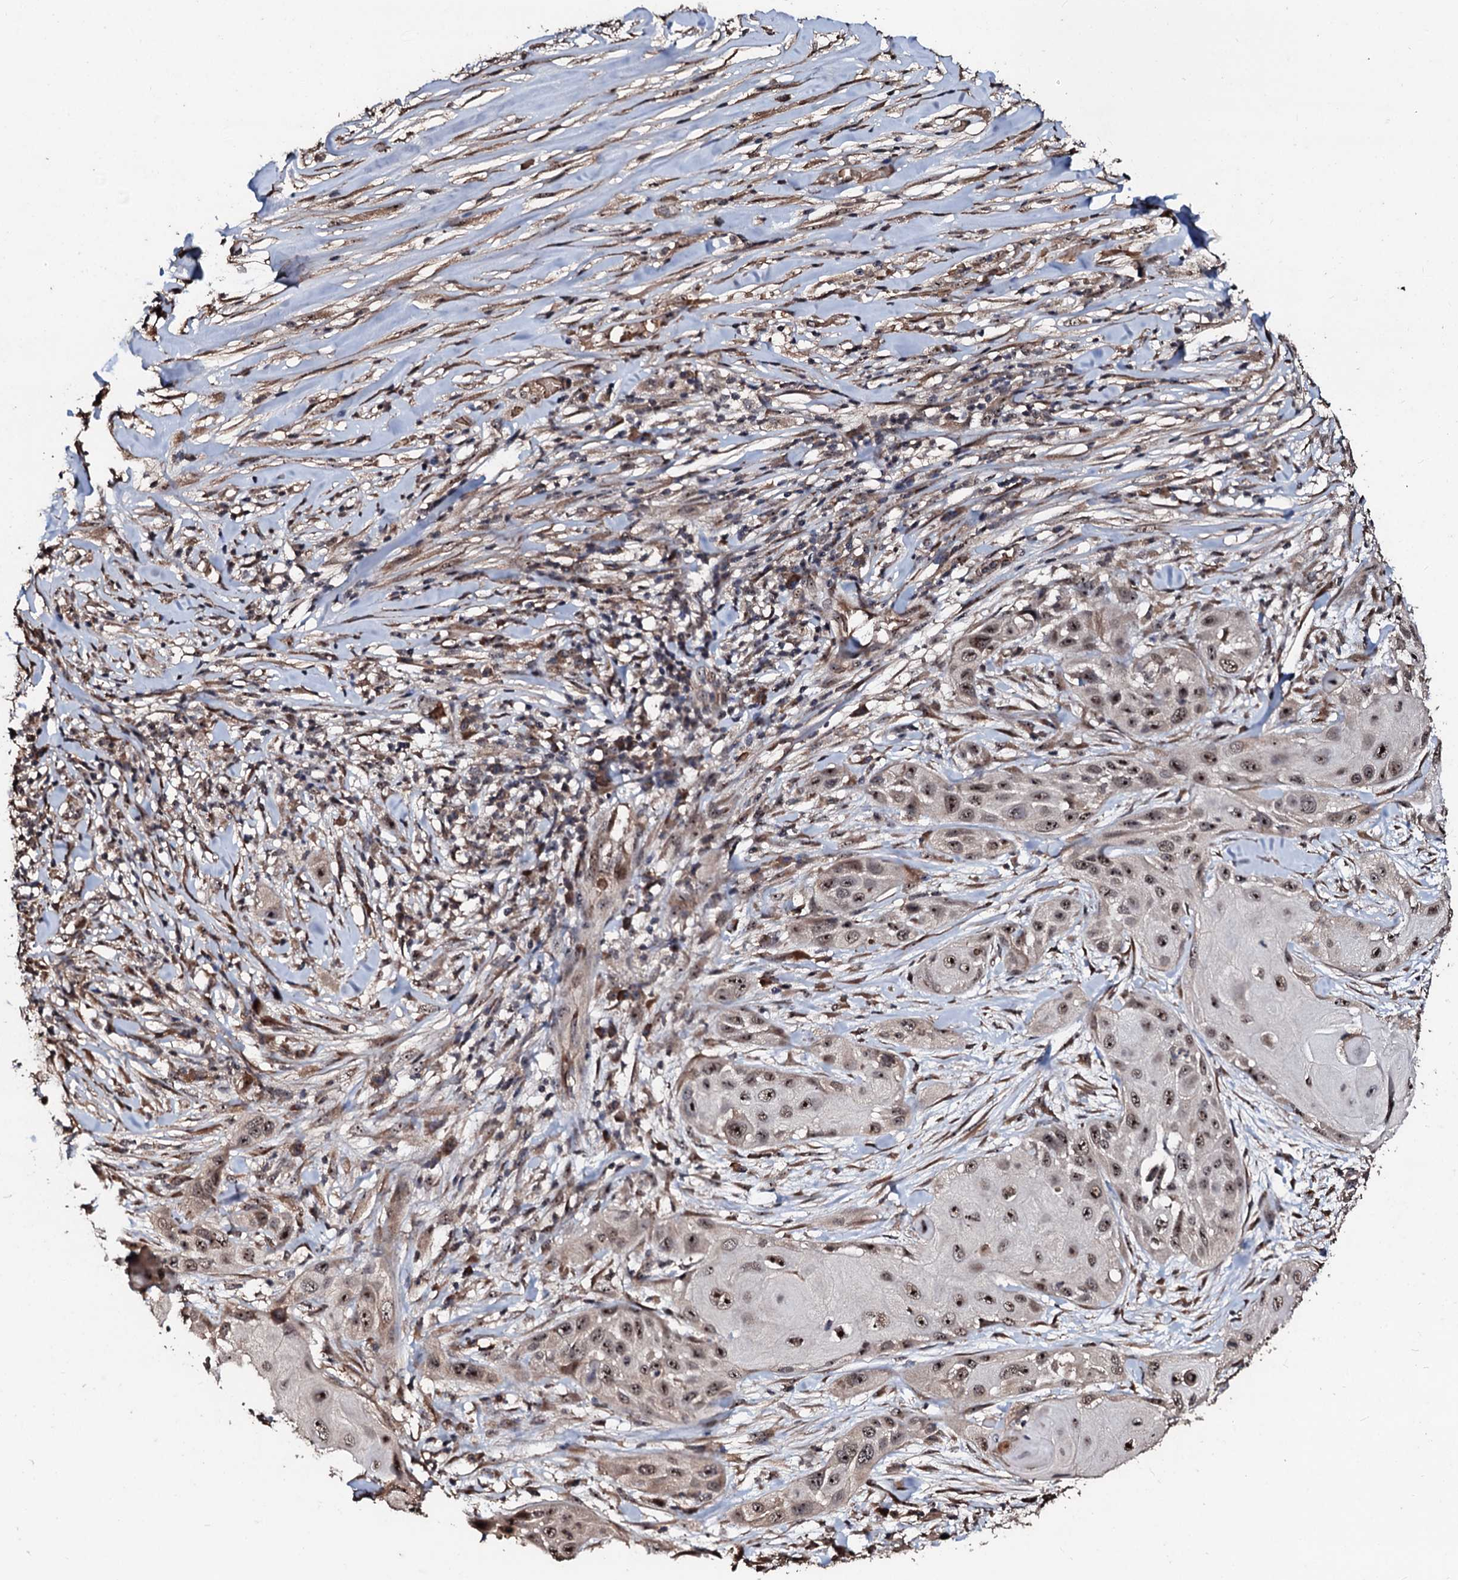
{"staining": {"intensity": "moderate", "quantity": ">75%", "location": "nuclear"}, "tissue": "skin cancer", "cell_type": "Tumor cells", "image_type": "cancer", "snomed": [{"axis": "morphology", "description": "Squamous cell carcinoma, NOS"}, {"axis": "topography", "description": "Skin"}], "caption": "This histopathology image demonstrates immunohistochemistry (IHC) staining of human skin squamous cell carcinoma, with medium moderate nuclear staining in about >75% of tumor cells.", "gene": "SUPT7L", "patient": {"sex": "female", "age": 44}}